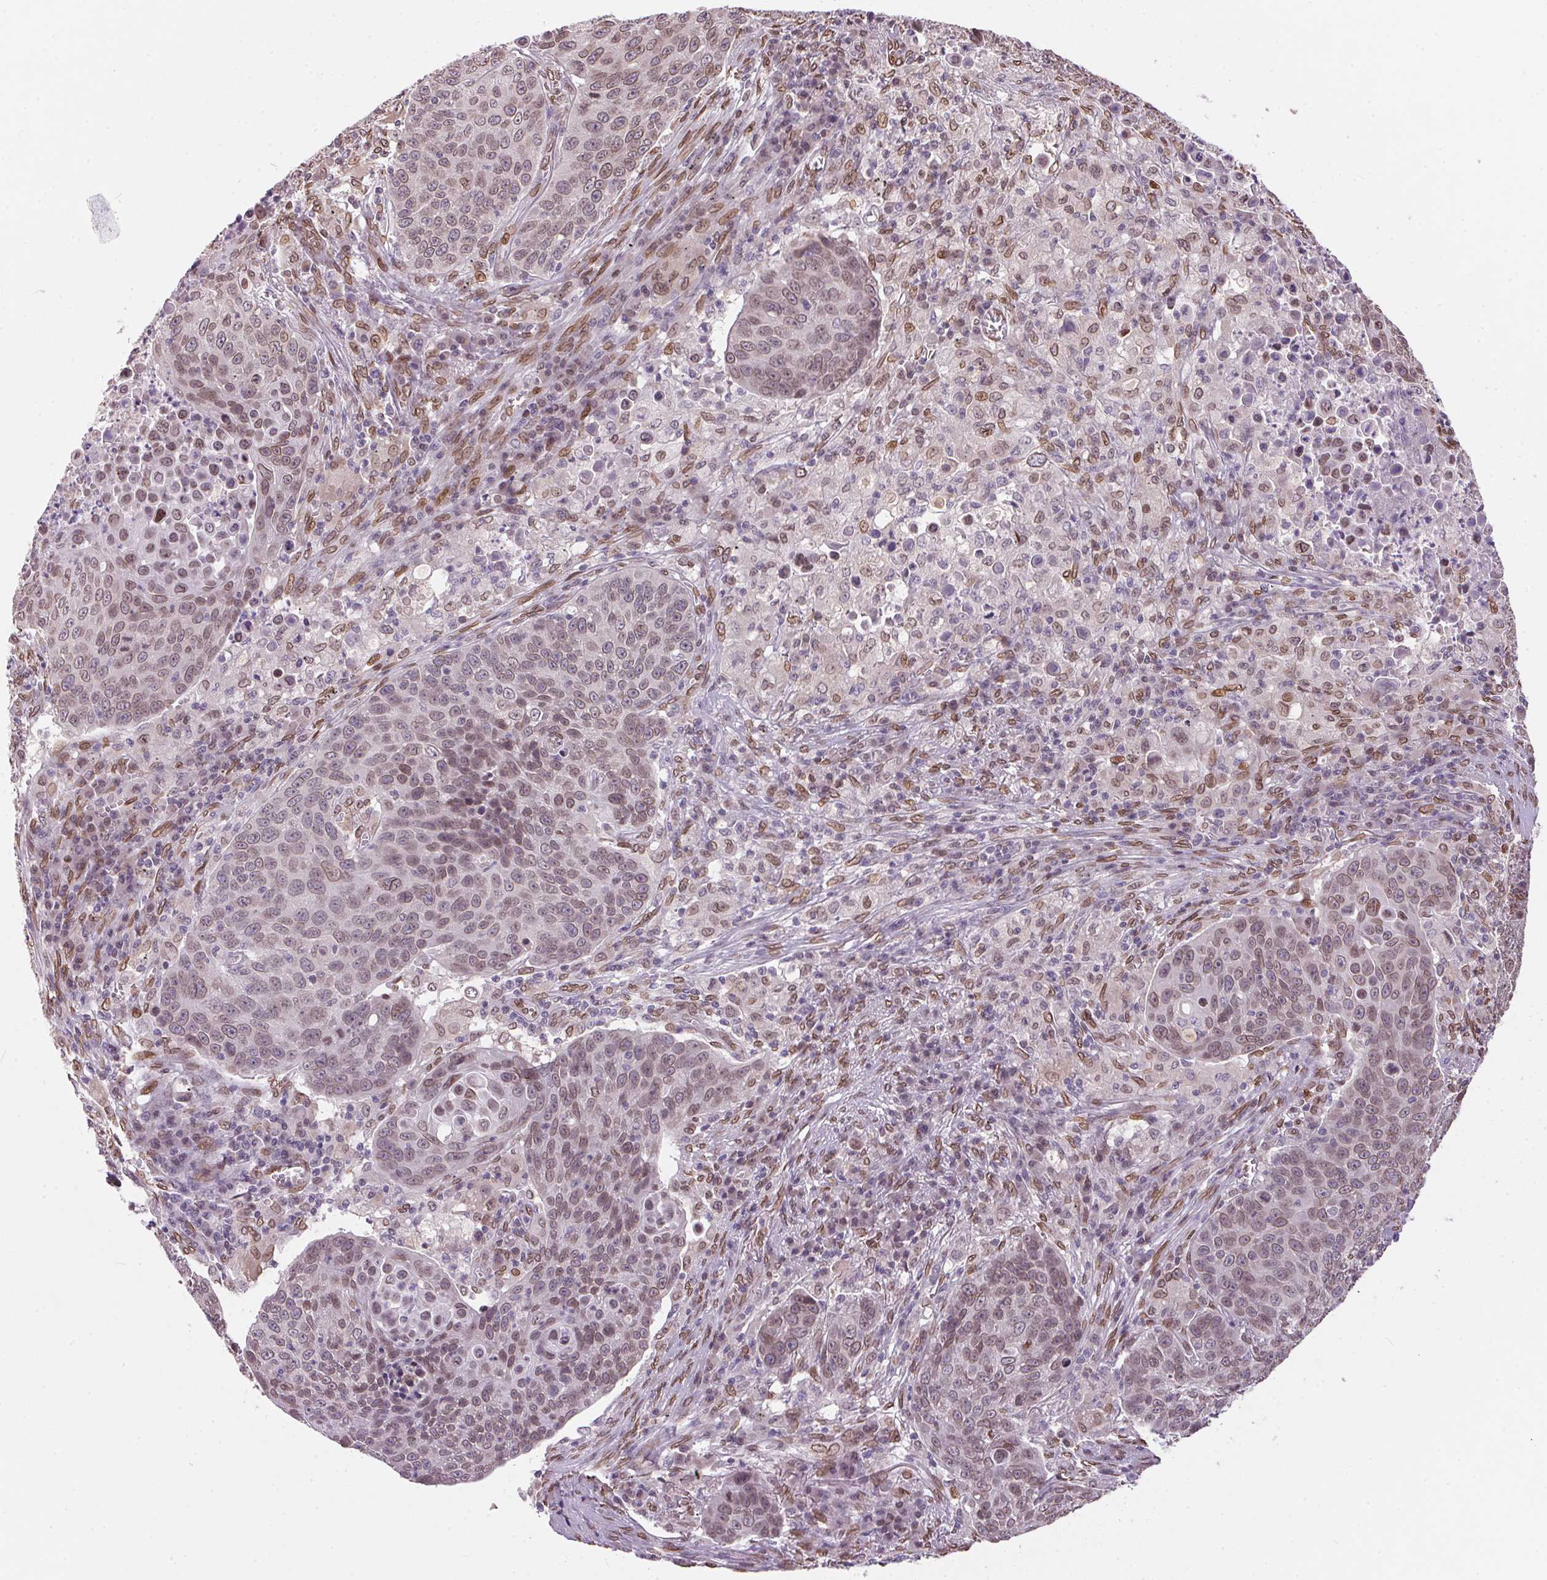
{"staining": {"intensity": "weak", "quantity": ">75%", "location": "cytoplasmic/membranous,nuclear"}, "tissue": "lung cancer", "cell_type": "Tumor cells", "image_type": "cancer", "snomed": [{"axis": "morphology", "description": "Squamous cell carcinoma, NOS"}, {"axis": "topography", "description": "Lung"}], "caption": "A low amount of weak cytoplasmic/membranous and nuclear staining is identified in about >75% of tumor cells in lung squamous cell carcinoma tissue.", "gene": "TMEM175", "patient": {"sex": "male", "age": 78}}